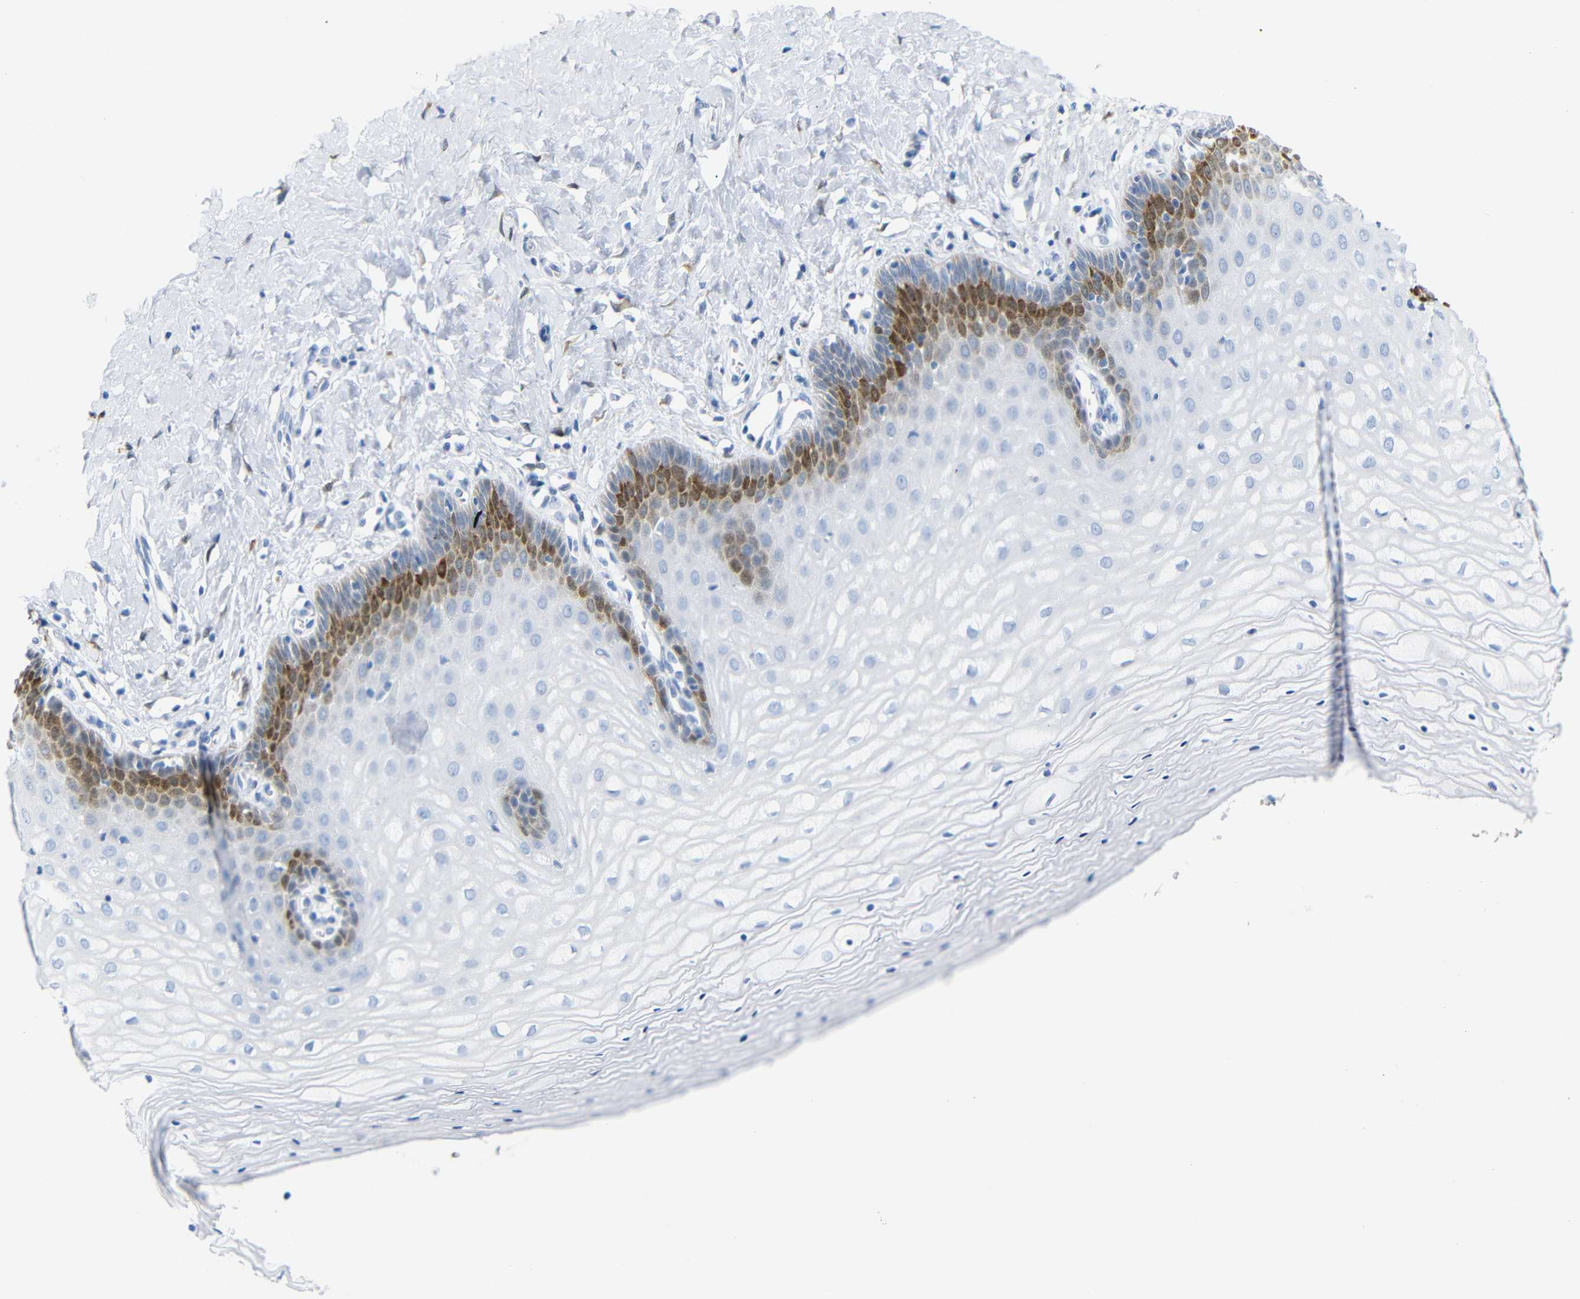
{"staining": {"intensity": "negative", "quantity": "none", "location": "none"}, "tissue": "cervix", "cell_type": "Glandular cells", "image_type": "normal", "snomed": [{"axis": "morphology", "description": "Normal tissue, NOS"}, {"axis": "topography", "description": "Cervix"}], "caption": "High power microscopy histopathology image of an IHC image of unremarkable cervix, revealing no significant staining in glandular cells.", "gene": "MT1A", "patient": {"sex": "female", "age": 55}}